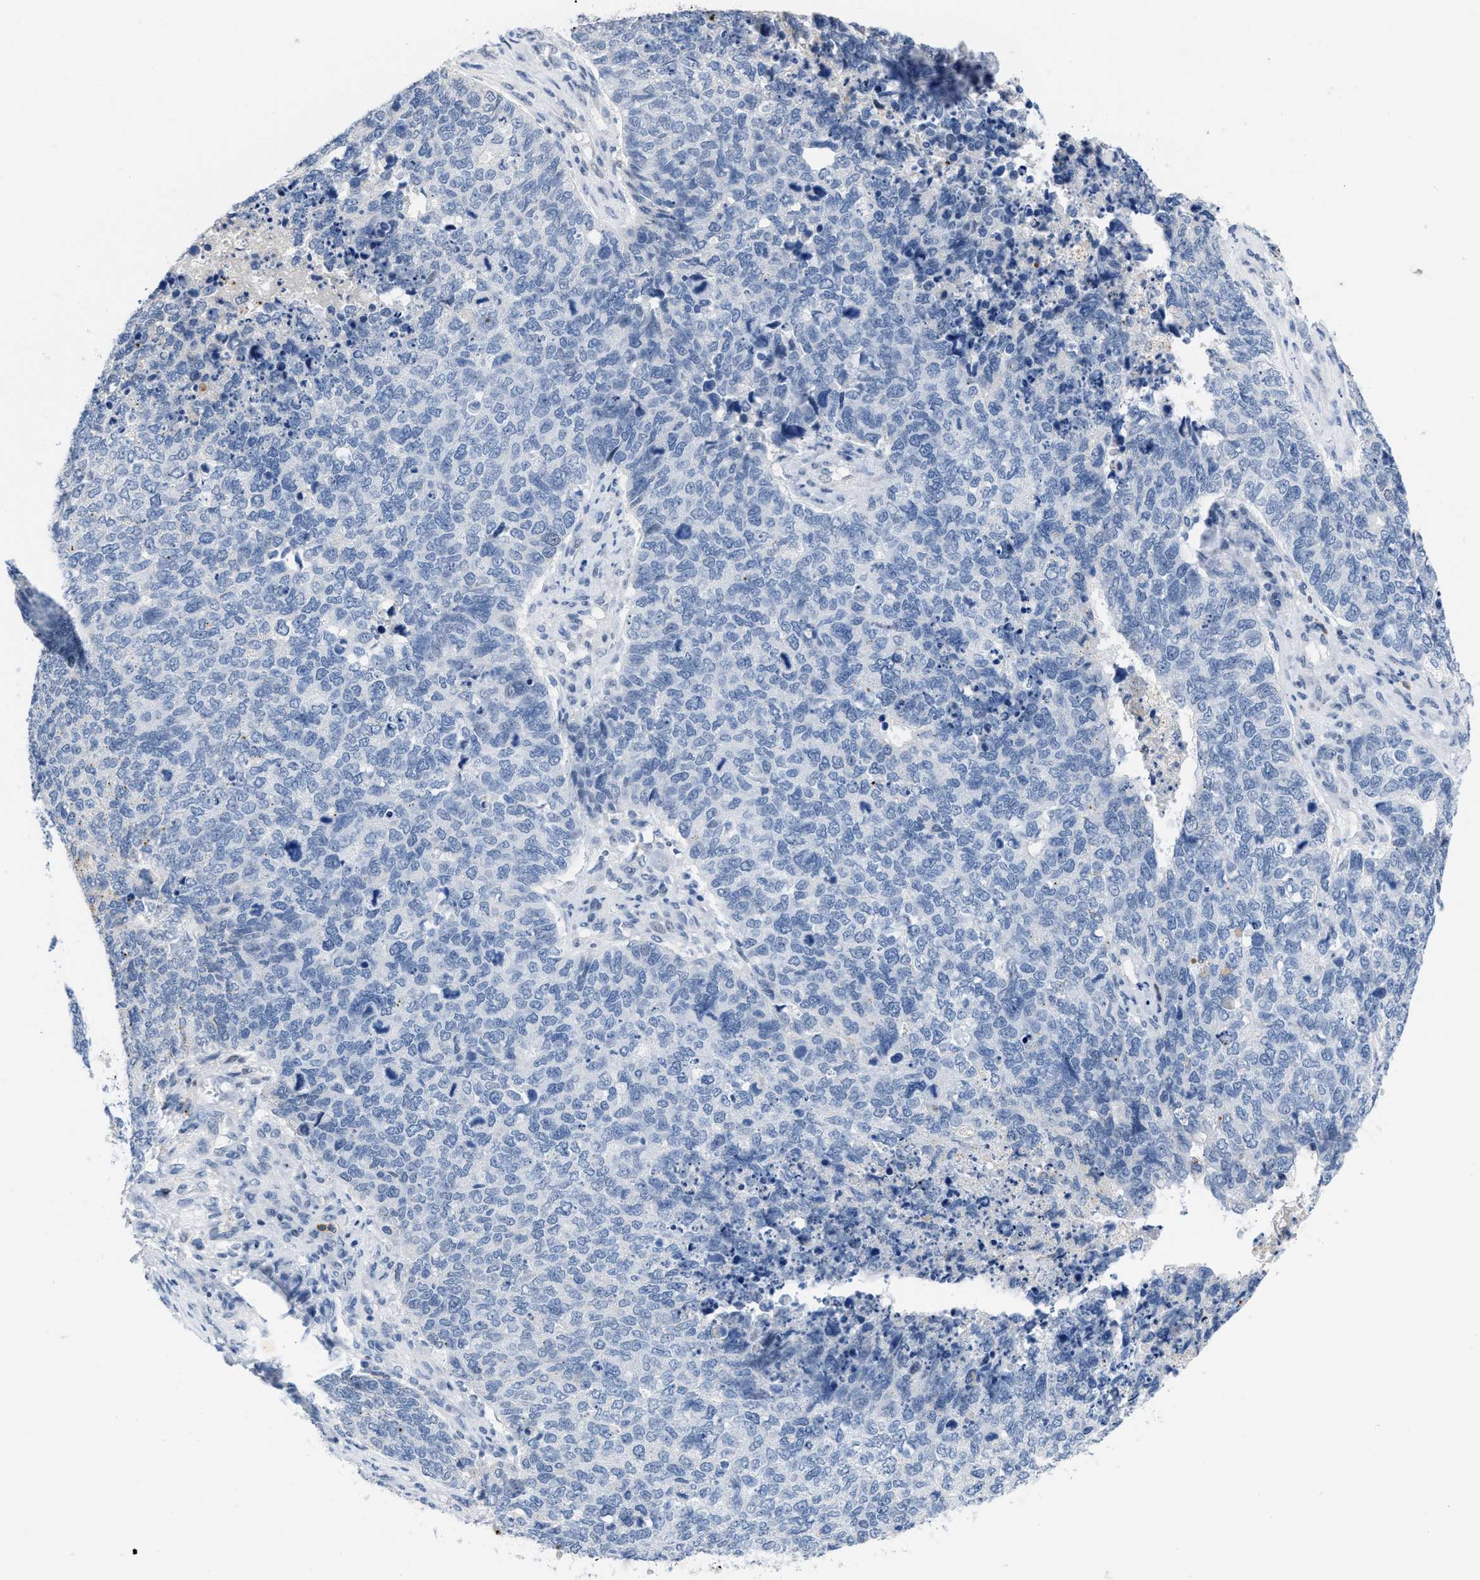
{"staining": {"intensity": "negative", "quantity": "none", "location": "none"}, "tissue": "cervical cancer", "cell_type": "Tumor cells", "image_type": "cancer", "snomed": [{"axis": "morphology", "description": "Squamous cell carcinoma, NOS"}, {"axis": "topography", "description": "Cervix"}], "caption": "Immunohistochemistry (IHC) image of human cervical squamous cell carcinoma stained for a protein (brown), which exhibits no positivity in tumor cells. The staining was performed using DAB to visualize the protein expression in brown, while the nuclei were stained in blue with hematoxylin (Magnification: 20x).", "gene": "BOLL", "patient": {"sex": "female", "age": 63}}